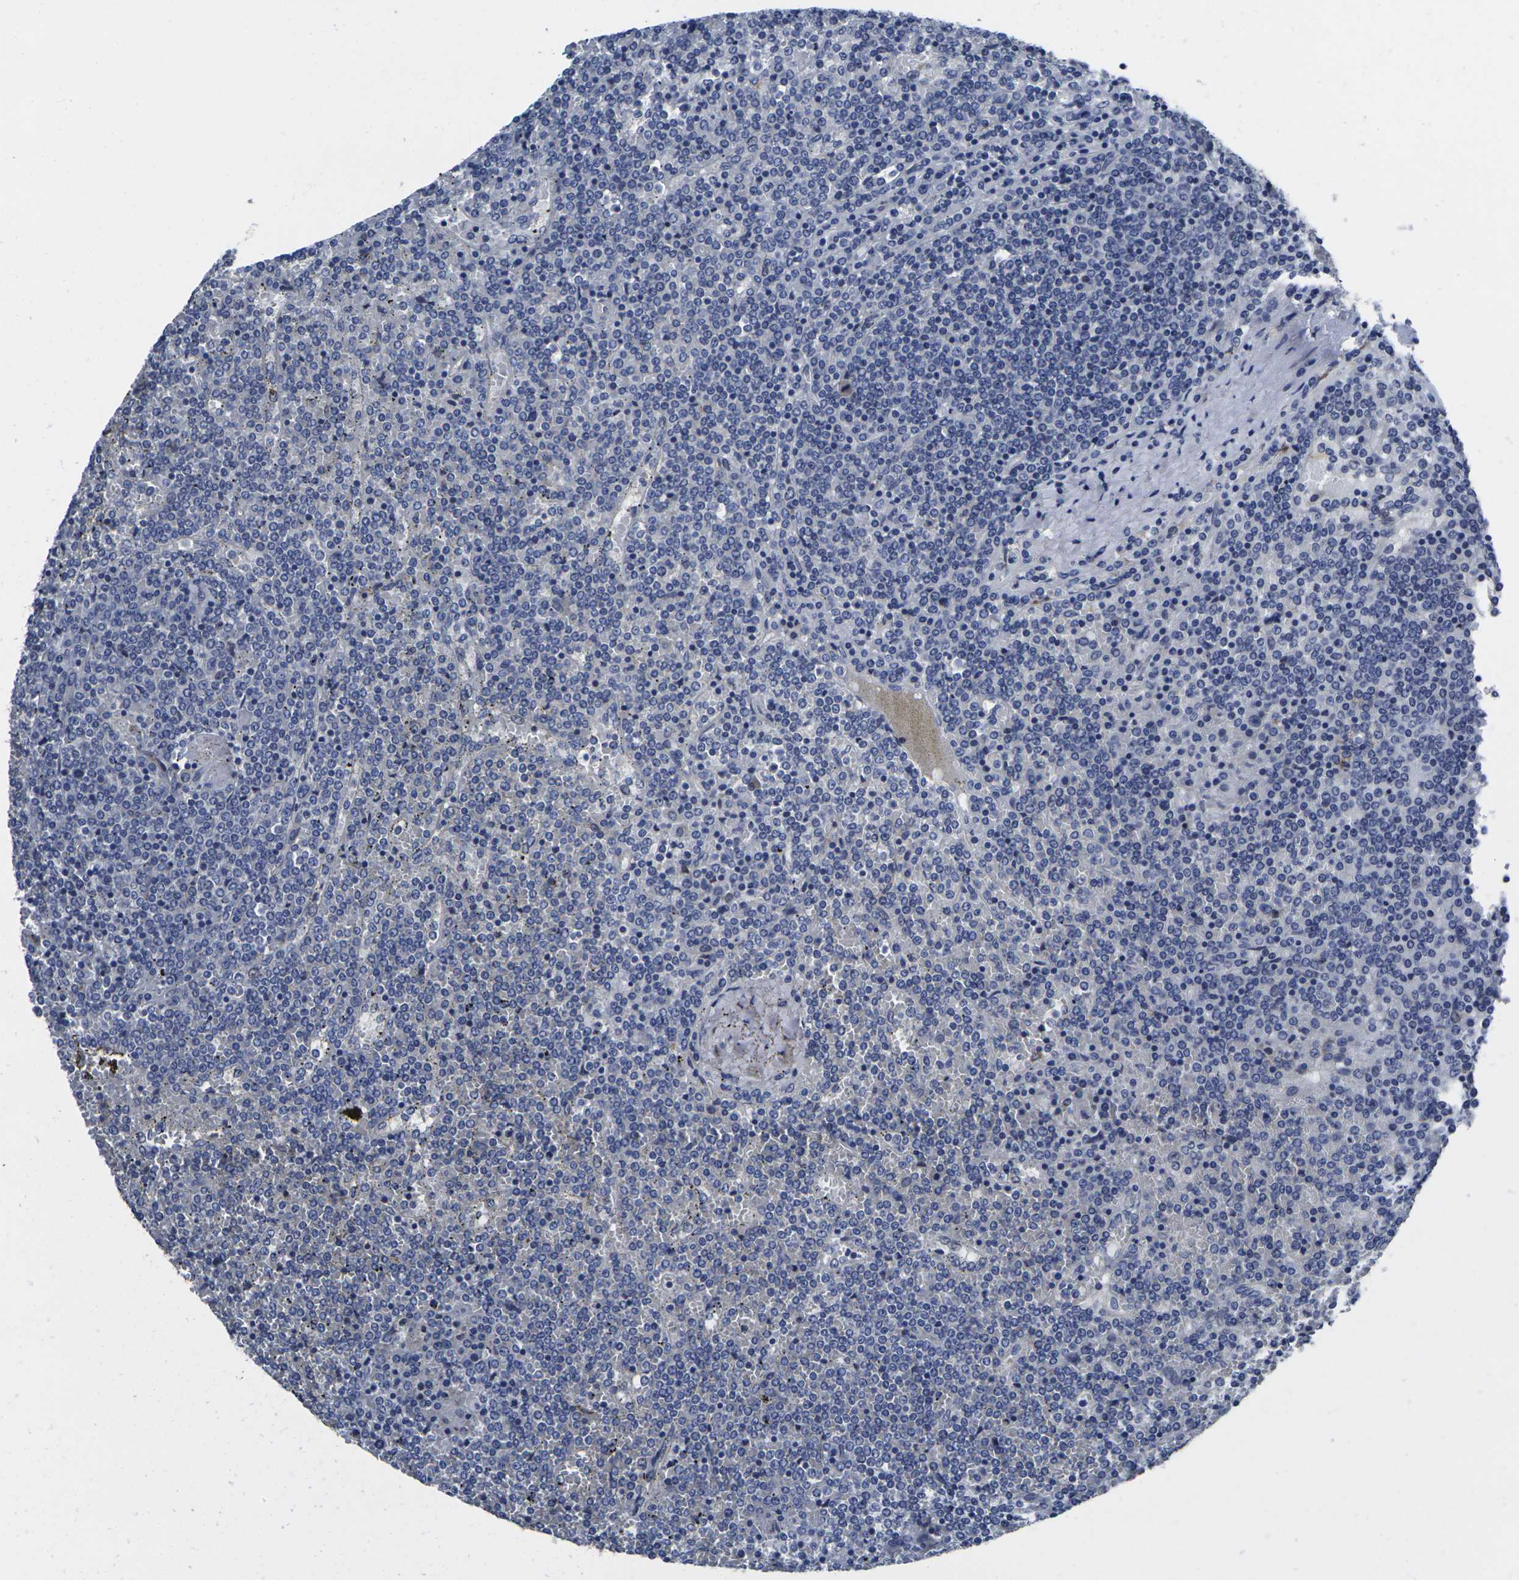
{"staining": {"intensity": "negative", "quantity": "none", "location": "none"}, "tissue": "lymphoma", "cell_type": "Tumor cells", "image_type": "cancer", "snomed": [{"axis": "morphology", "description": "Malignant lymphoma, non-Hodgkin's type, Low grade"}, {"axis": "topography", "description": "Spleen"}], "caption": "Image shows no significant protein positivity in tumor cells of lymphoma.", "gene": "CYP2C8", "patient": {"sex": "female", "age": 19}}